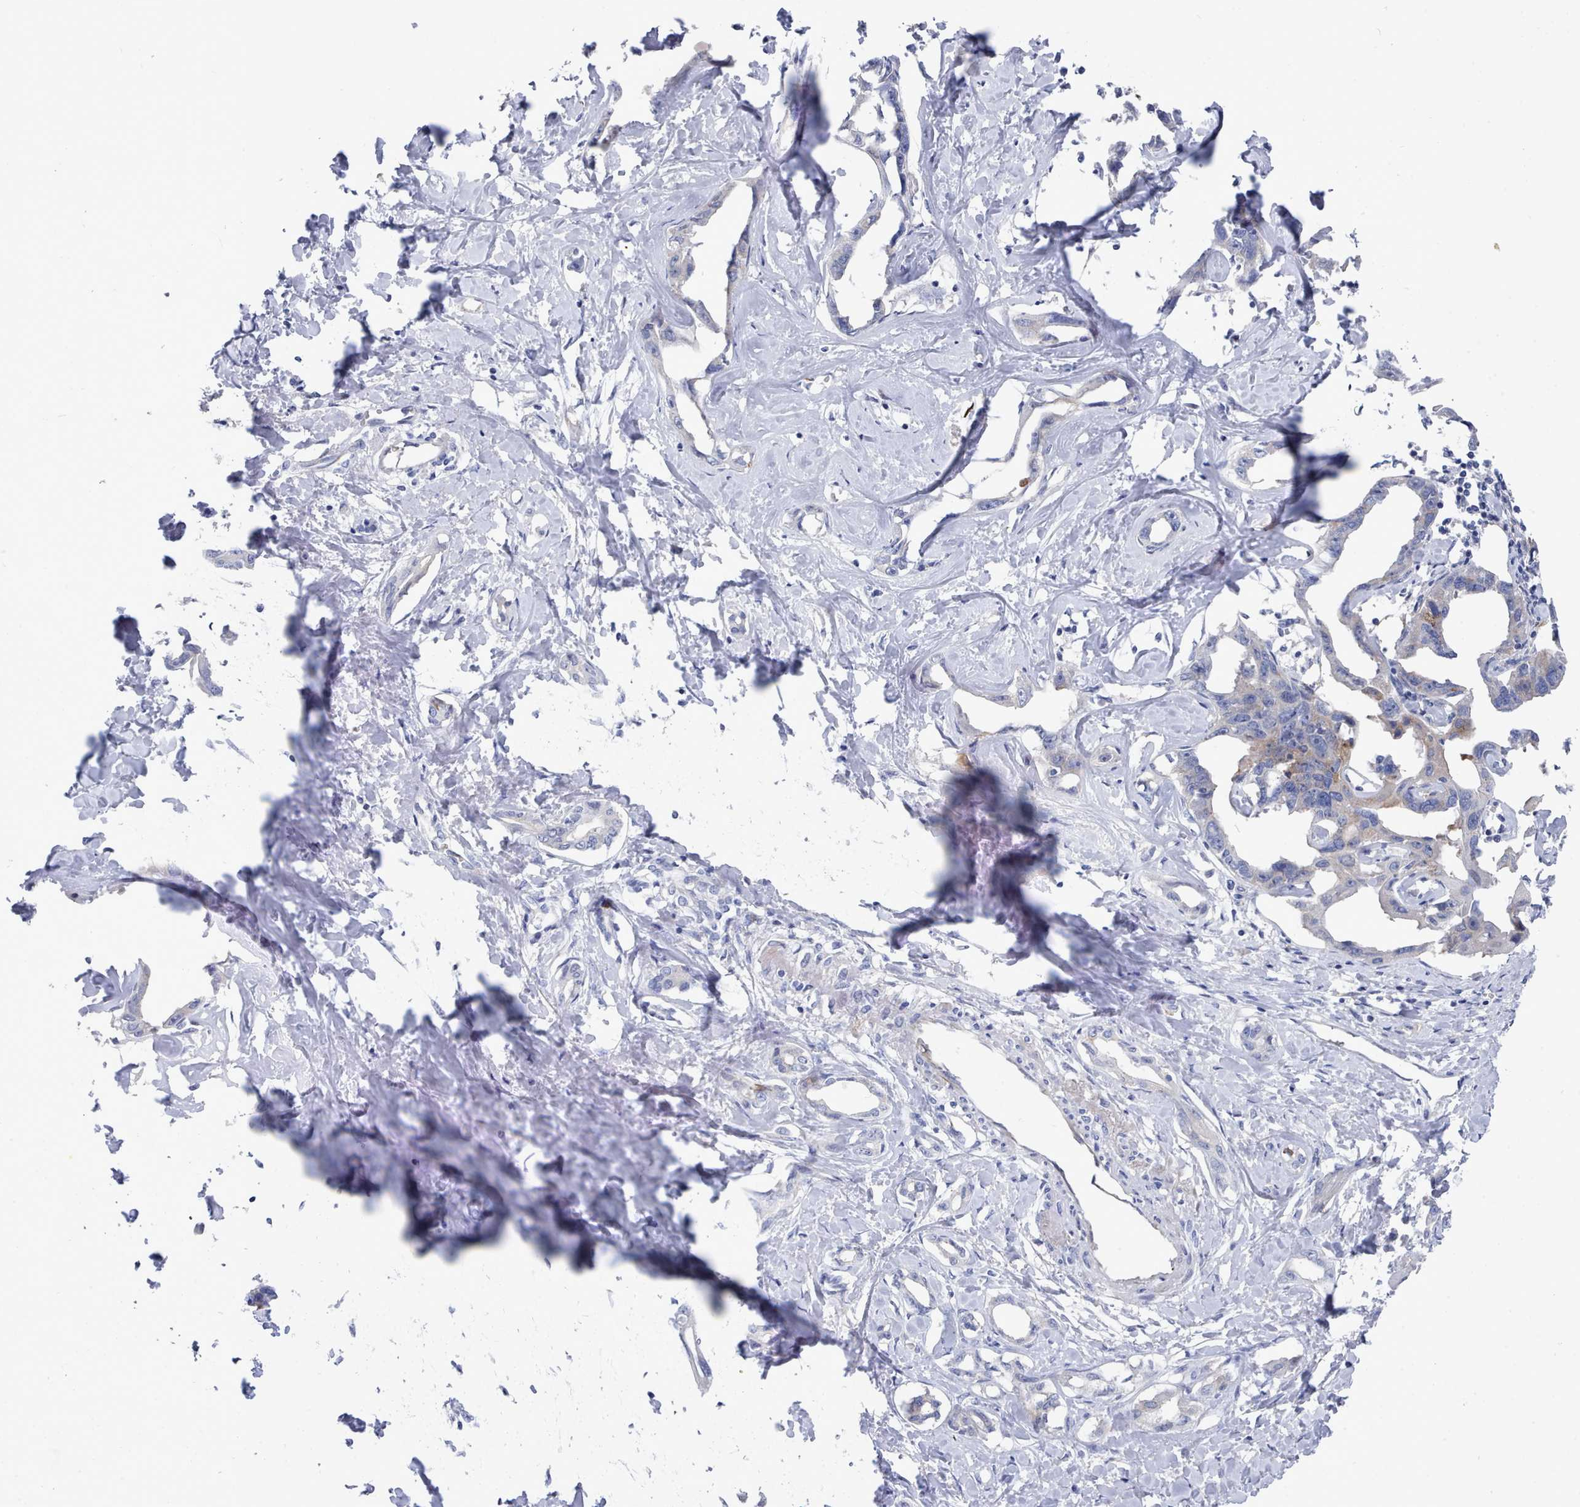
{"staining": {"intensity": "weak", "quantity": "25%-75%", "location": "cytoplasmic/membranous"}, "tissue": "liver cancer", "cell_type": "Tumor cells", "image_type": "cancer", "snomed": [{"axis": "morphology", "description": "Cholangiocarcinoma"}, {"axis": "topography", "description": "Liver"}], "caption": "An immunohistochemistry (IHC) micrograph of neoplastic tissue is shown. Protein staining in brown shows weak cytoplasmic/membranous positivity in liver cancer within tumor cells.", "gene": "PDE4C", "patient": {"sex": "male", "age": 59}}